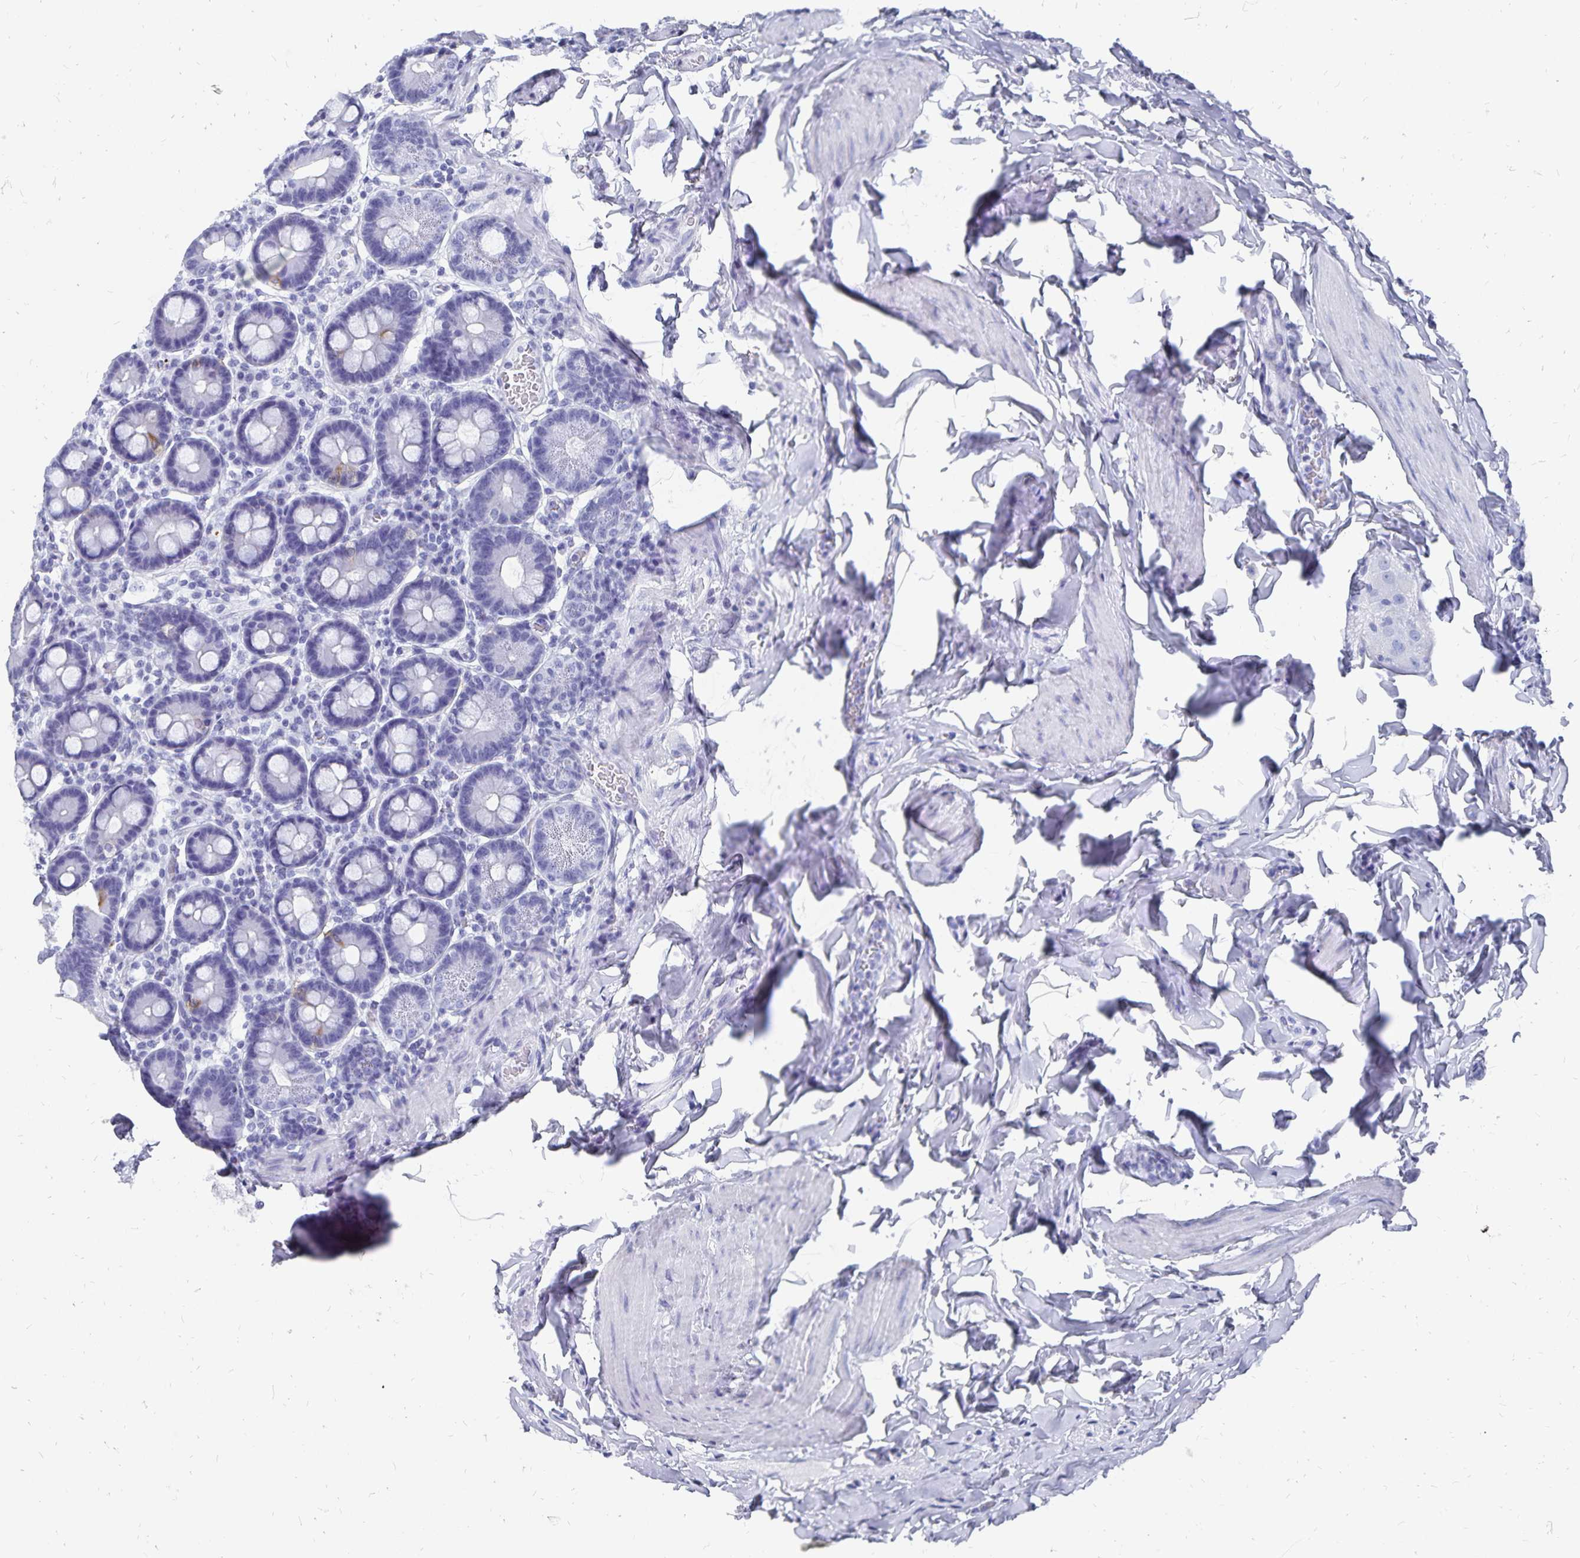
{"staining": {"intensity": "strong", "quantity": "<25%", "location": "cytoplasmic/membranous"}, "tissue": "duodenum", "cell_type": "Glandular cells", "image_type": "normal", "snomed": [{"axis": "morphology", "description": "Normal tissue, NOS"}, {"axis": "topography", "description": "Pancreas"}, {"axis": "topography", "description": "Duodenum"}], "caption": "Immunohistochemistry image of unremarkable duodenum stained for a protein (brown), which demonstrates medium levels of strong cytoplasmic/membranous staining in about <25% of glandular cells.", "gene": "ADH1A", "patient": {"sex": "male", "age": 59}}